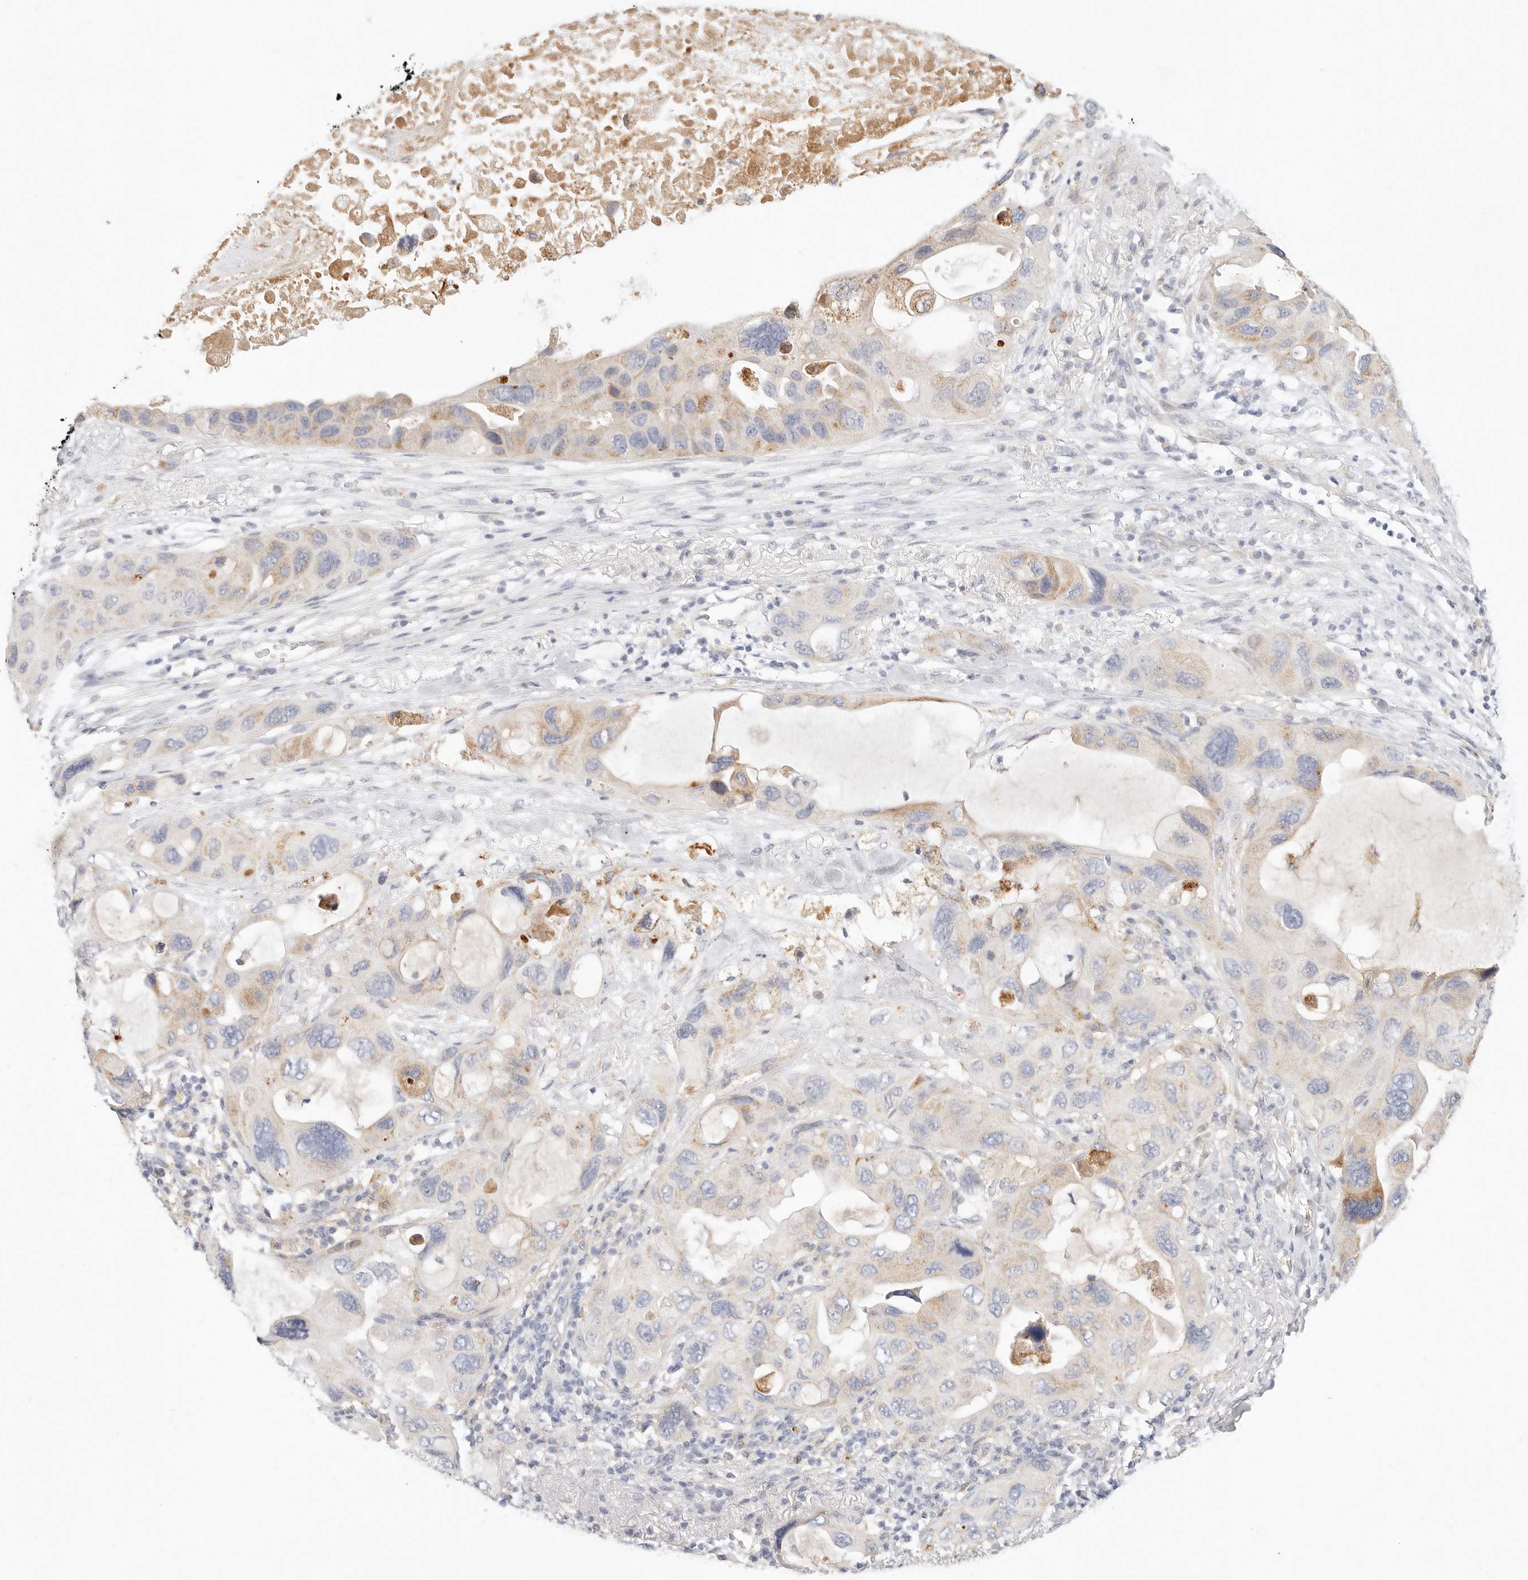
{"staining": {"intensity": "weak", "quantity": "<25%", "location": "cytoplasmic/membranous"}, "tissue": "lung cancer", "cell_type": "Tumor cells", "image_type": "cancer", "snomed": [{"axis": "morphology", "description": "Squamous cell carcinoma, NOS"}, {"axis": "topography", "description": "Lung"}], "caption": "Image shows no significant protein positivity in tumor cells of lung cancer. The staining was performed using DAB to visualize the protein expression in brown, while the nuclei were stained in blue with hematoxylin (Magnification: 20x).", "gene": "ACOX1", "patient": {"sex": "female", "age": 73}}